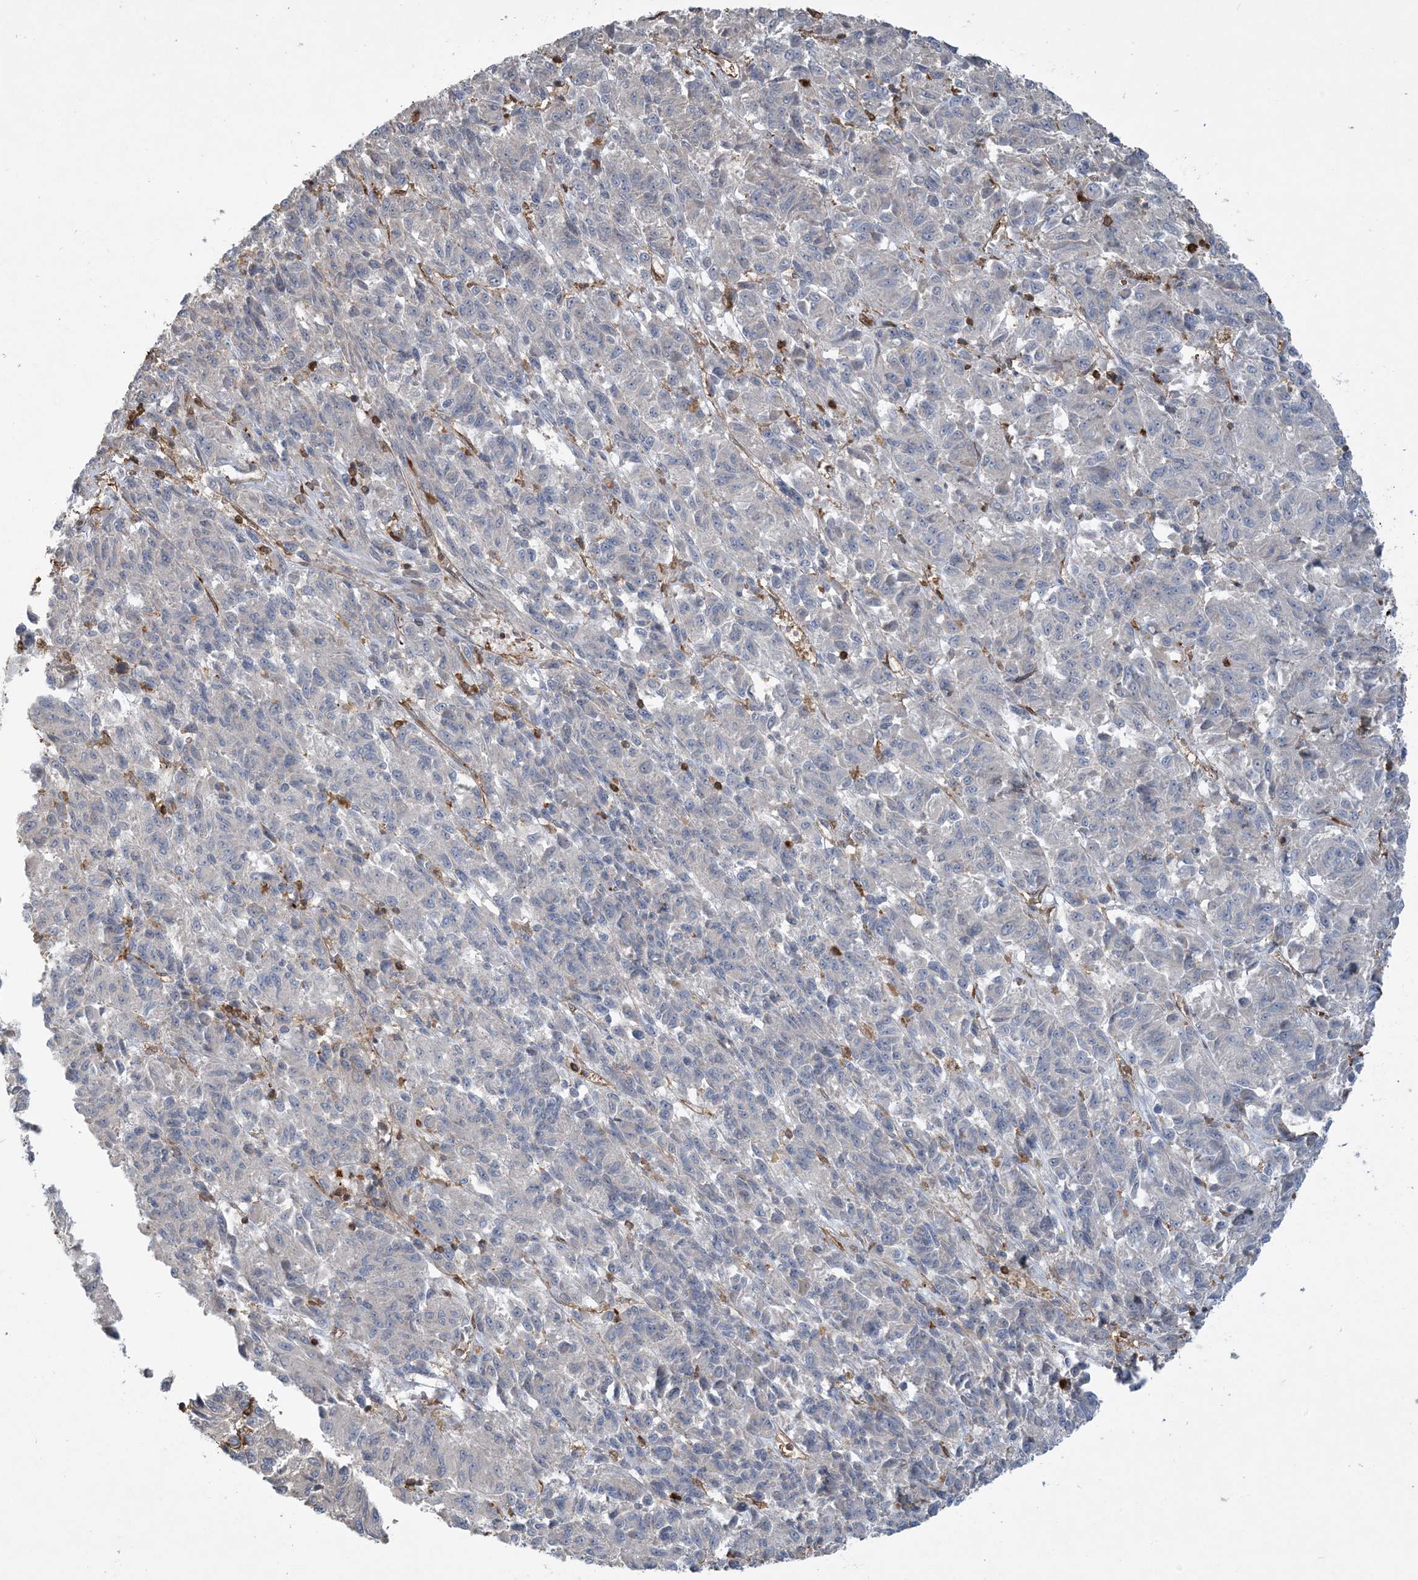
{"staining": {"intensity": "negative", "quantity": "none", "location": "none"}, "tissue": "melanoma", "cell_type": "Tumor cells", "image_type": "cancer", "snomed": [{"axis": "morphology", "description": "Malignant melanoma, Metastatic site"}, {"axis": "topography", "description": "Lung"}], "caption": "The photomicrograph demonstrates no staining of tumor cells in melanoma.", "gene": "TMSB4X", "patient": {"sex": "male", "age": 64}}